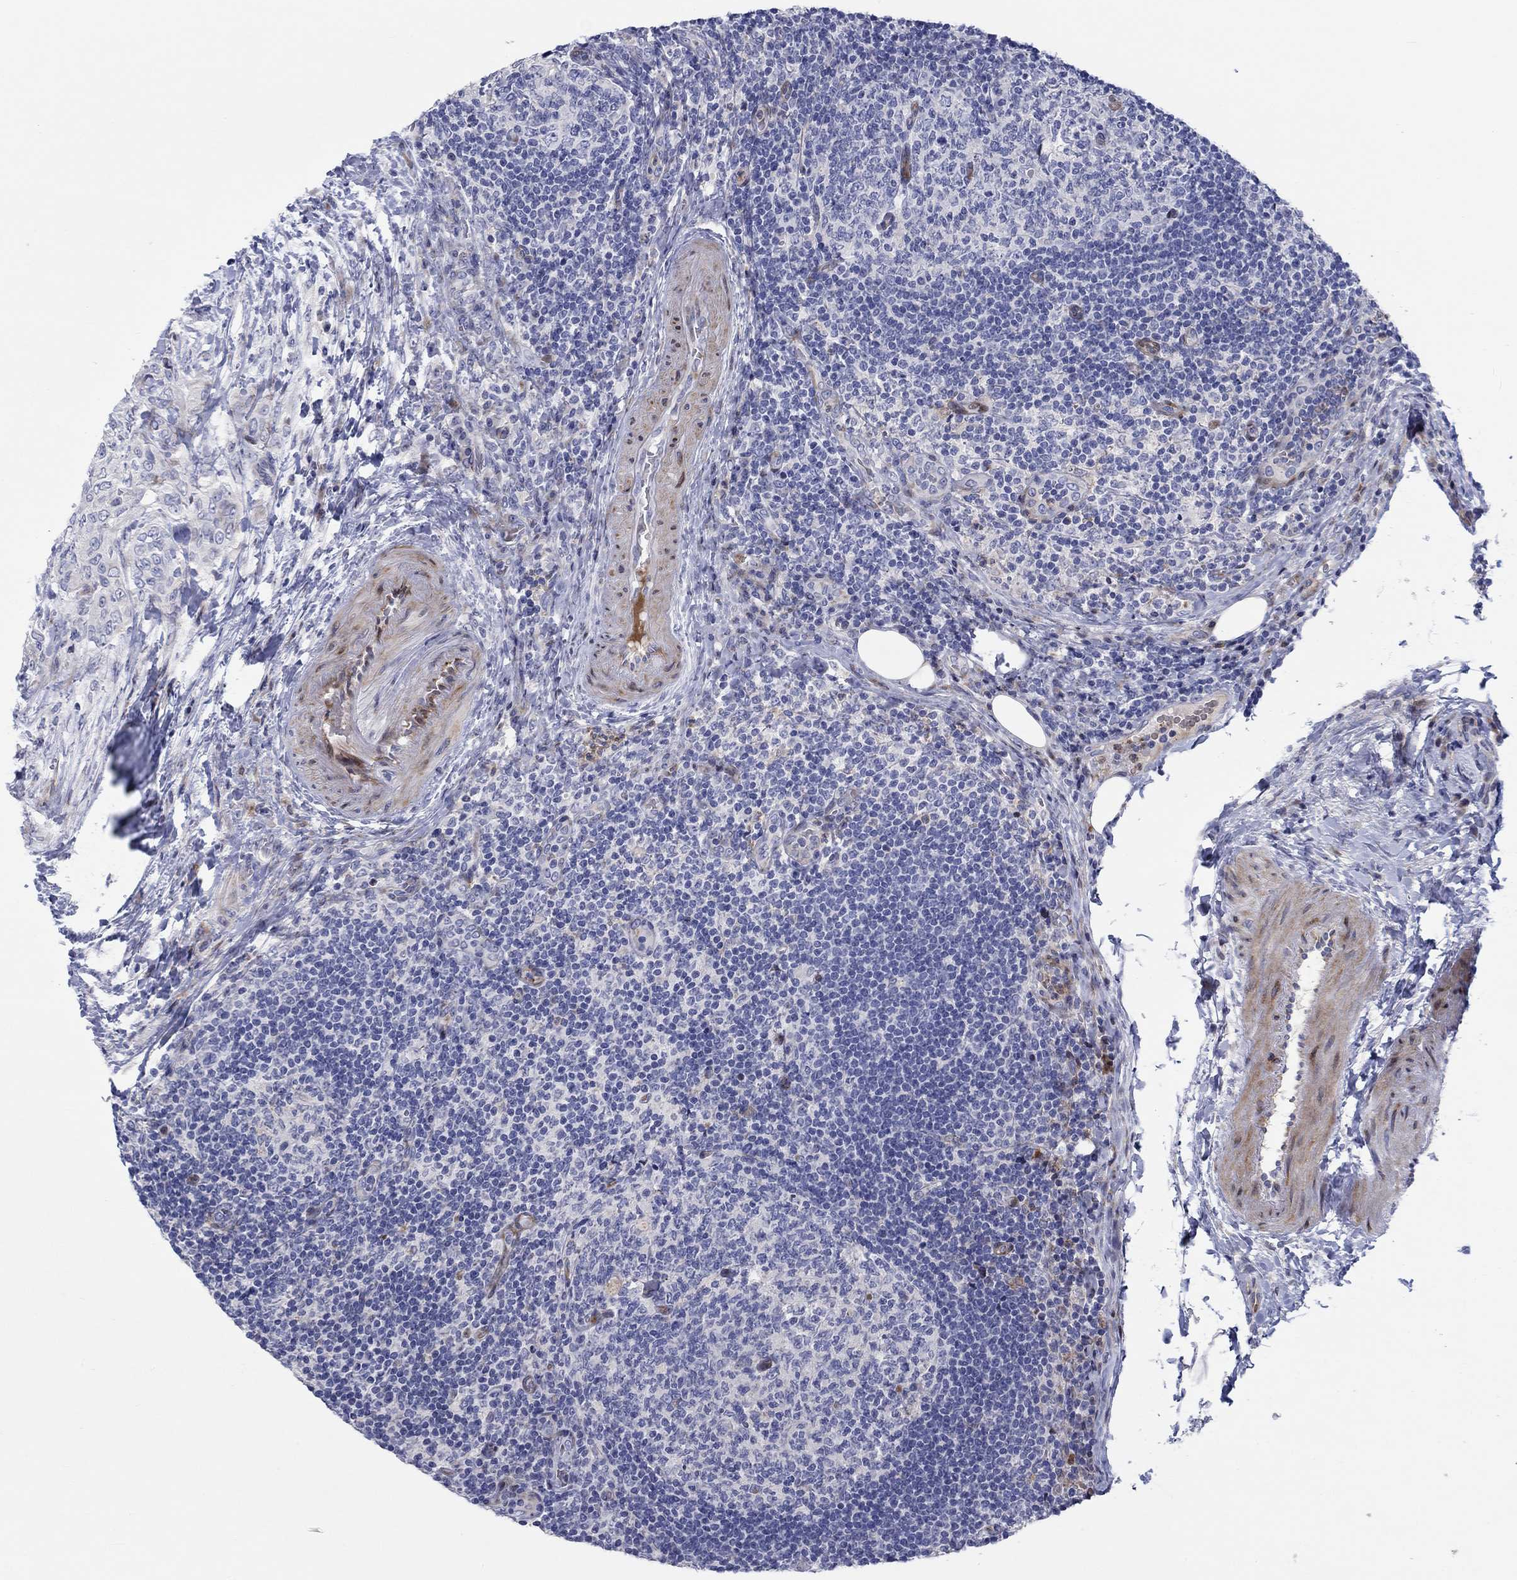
{"staining": {"intensity": "moderate", "quantity": "<25%", "location": "cytoplasmic/membranous"}, "tissue": "thyroid cancer", "cell_type": "Tumor cells", "image_type": "cancer", "snomed": [{"axis": "morphology", "description": "Papillary adenocarcinoma, NOS"}, {"axis": "topography", "description": "Thyroid gland"}], "caption": "A low amount of moderate cytoplasmic/membranous expression is identified in about <25% of tumor cells in thyroid cancer tissue.", "gene": "ARHGAP36", "patient": {"sex": "male", "age": 61}}